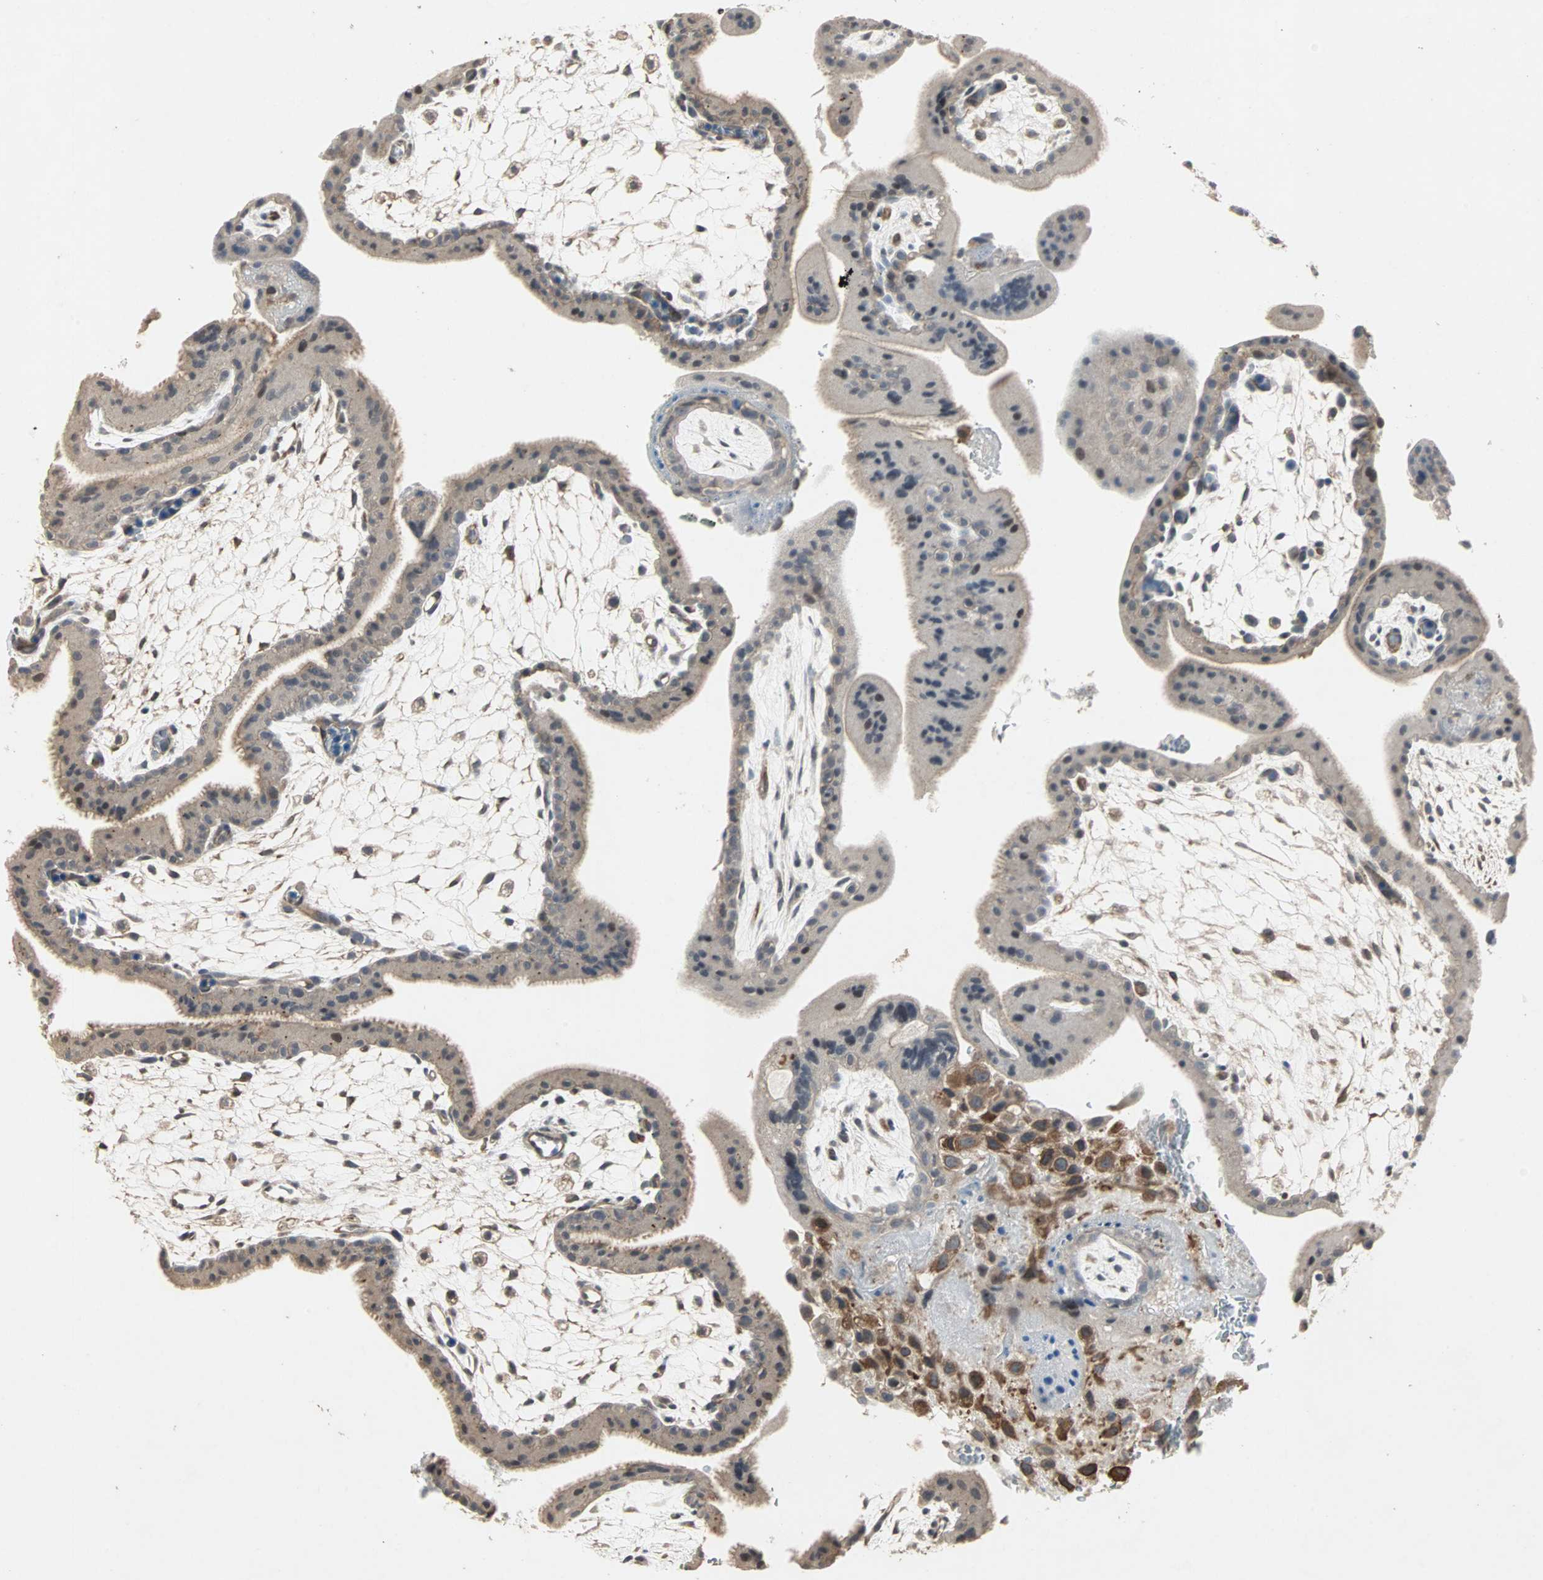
{"staining": {"intensity": "strong", "quantity": ">75%", "location": "cytoplasmic/membranous"}, "tissue": "placenta", "cell_type": "Decidual cells", "image_type": "normal", "snomed": [{"axis": "morphology", "description": "Normal tissue, NOS"}, {"axis": "topography", "description": "Placenta"}], "caption": "The micrograph reveals a brown stain indicating the presence of a protein in the cytoplasmic/membranous of decidual cells in placenta. (DAB (3,3'-diaminobenzidine) IHC with brightfield microscopy, high magnification).", "gene": "TRPV4", "patient": {"sex": "female", "age": 35}}